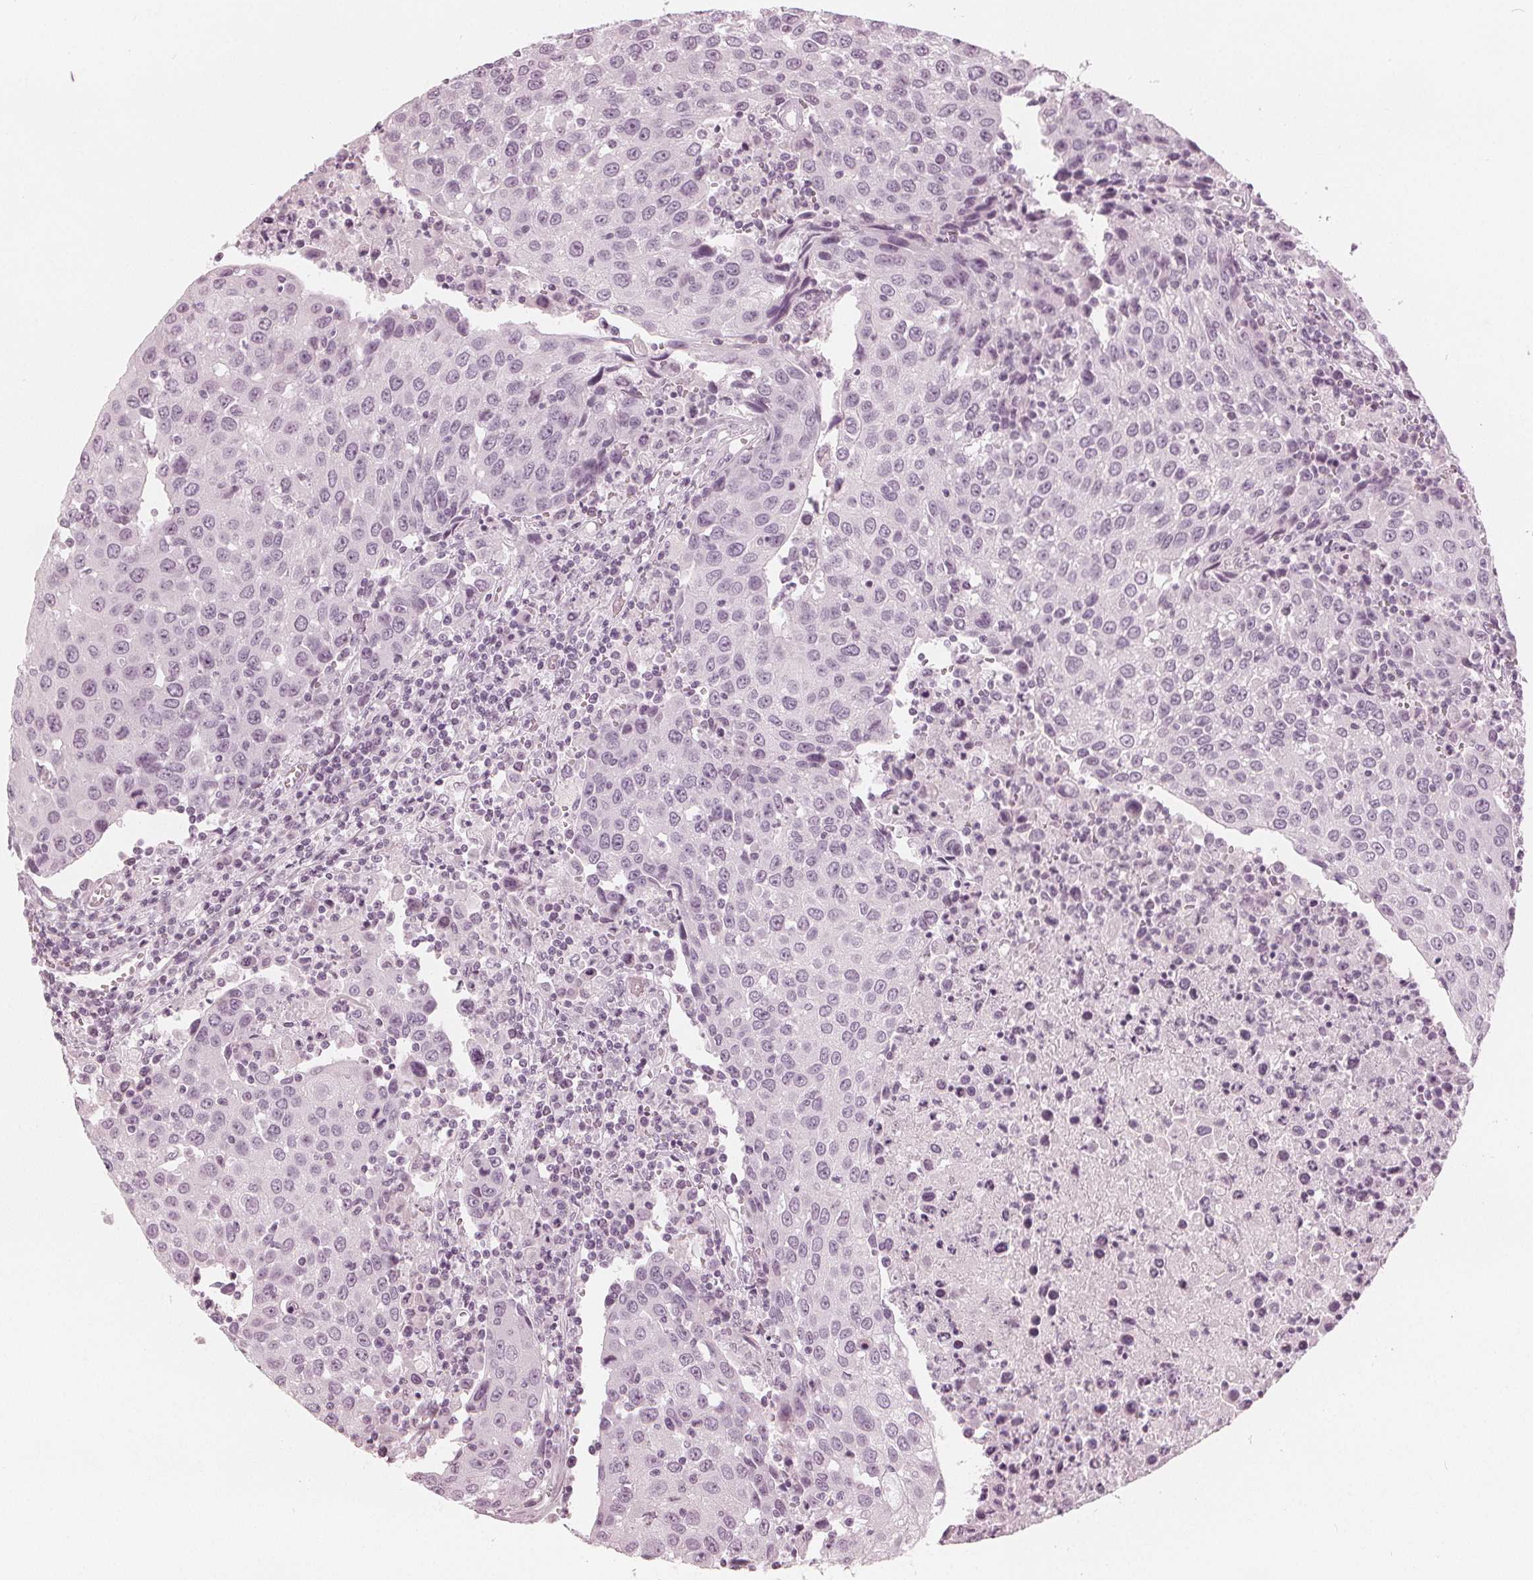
{"staining": {"intensity": "negative", "quantity": "none", "location": "none"}, "tissue": "urothelial cancer", "cell_type": "Tumor cells", "image_type": "cancer", "snomed": [{"axis": "morphology", "description": "Urothelial carcinoma, High grade"}, {"axis": "topography", "description": "Urinary bladder"}], "caption": "This image is of urothelial cancer stained with immunohistochemistry to label a protein in brown with the nuclei are counter-stained blue. There is no staining in tumor cells.", "gene": "PAEP", "patient": {"sex": "female", "age": 85}}